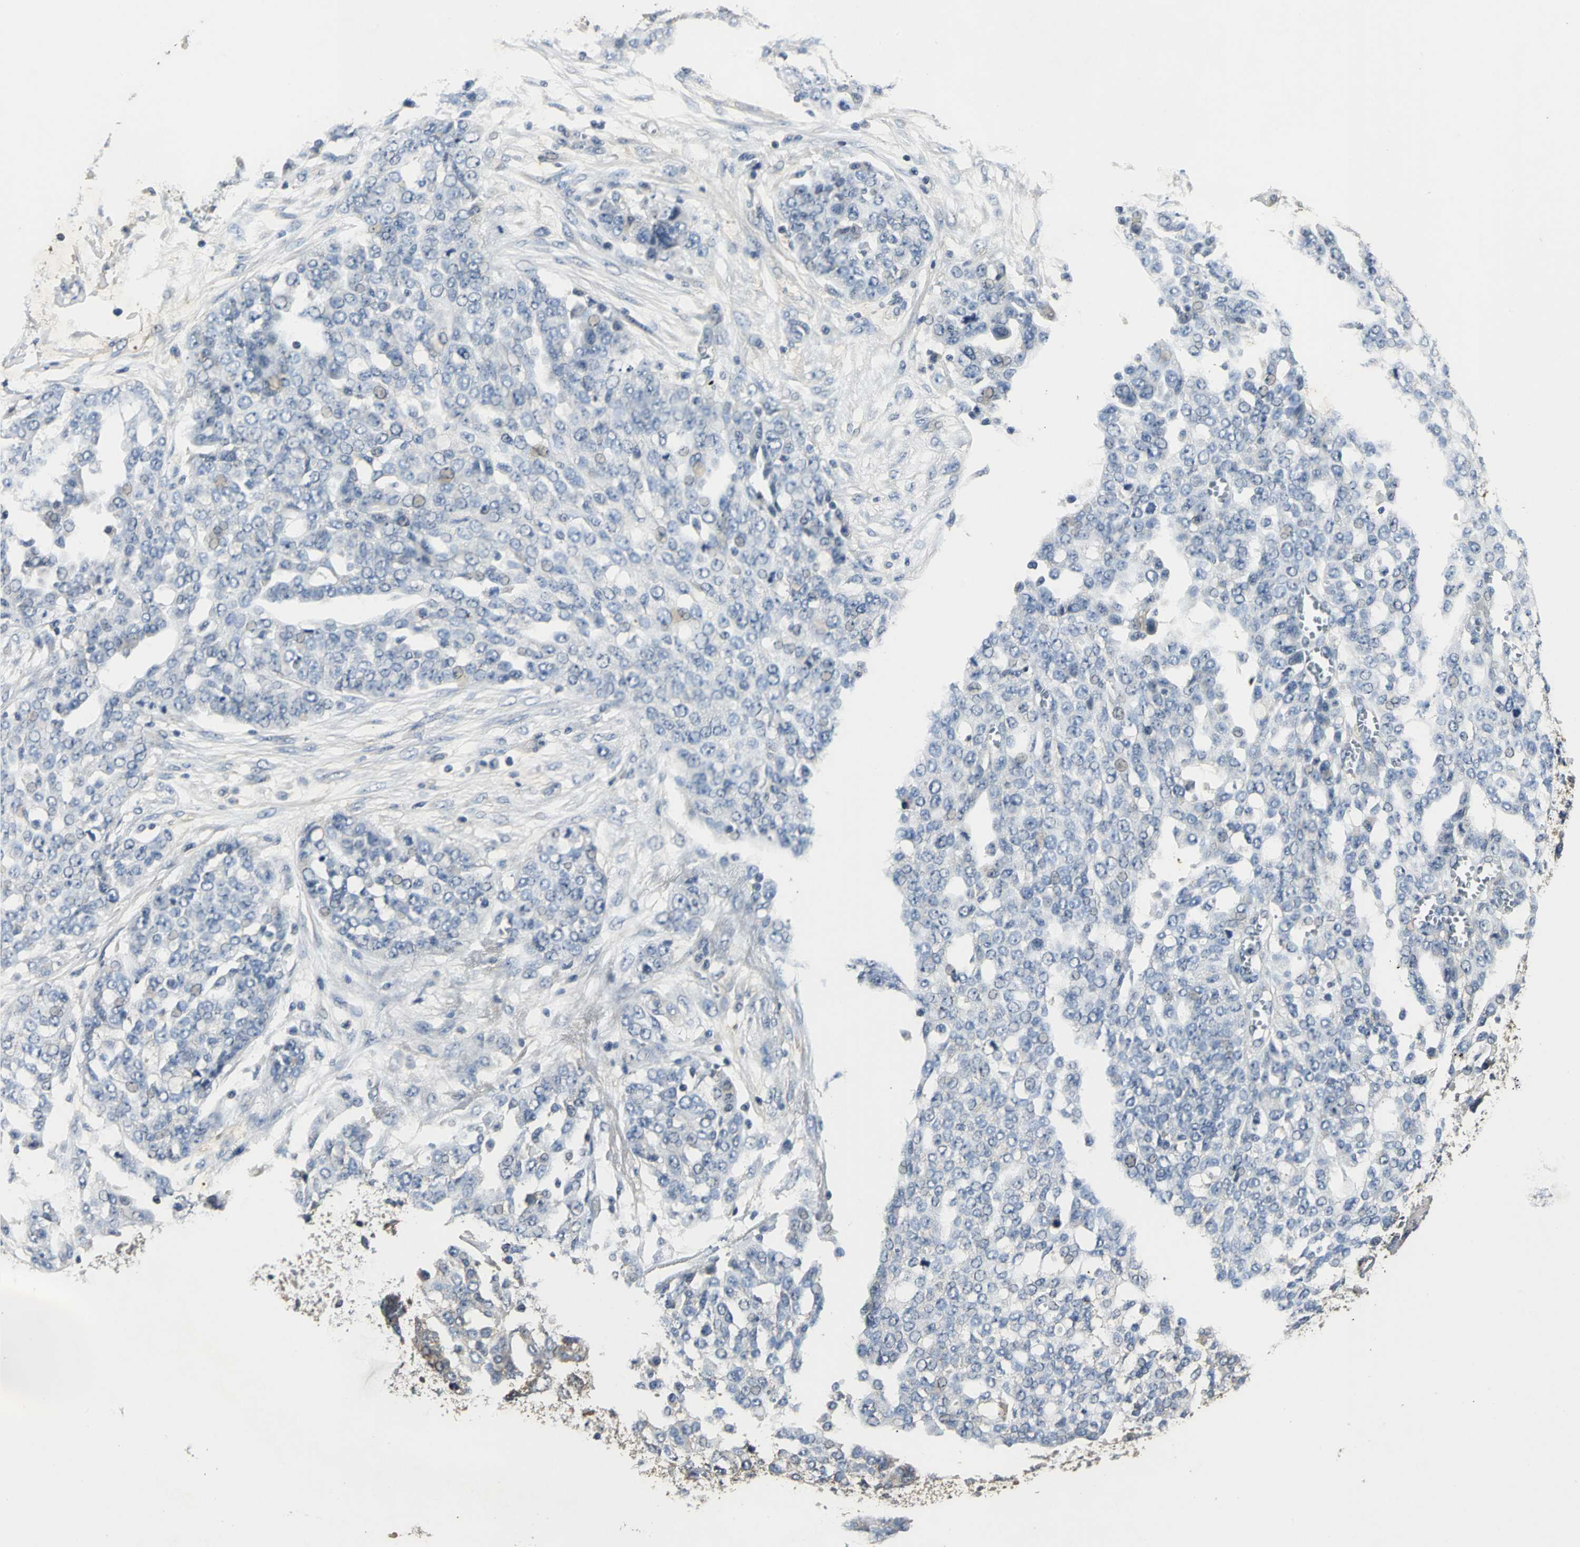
{"staining": {"intensity": "weak", "quantity": "25%-75%", "location": "cytoplasmic/membranous"}, "tissue": "ovarian cancer", "cell_type": "Tumor cells", "image_type": "cancer", "snomed": [{"axis": "morphology", "description": "Cystadenocarcinoma, serous, NOS"}, {"axis": "topography", "description": "Soft tissue"}, {"axis": "topography", "description": "Ovary"}], "caption": "The photomicrograph shows staining of serous cystadenocarcinoma (ovarian), revealing weak cytoplasmic/membranous protein positivity (brown color) within tumor cells. The protein is stained brown, and the nuclei are stained in blue (DAB IHC with brightfield microscopy, high magnification).", "gene": "IRF3", "patient": {"sex": "female", "age": 57}}